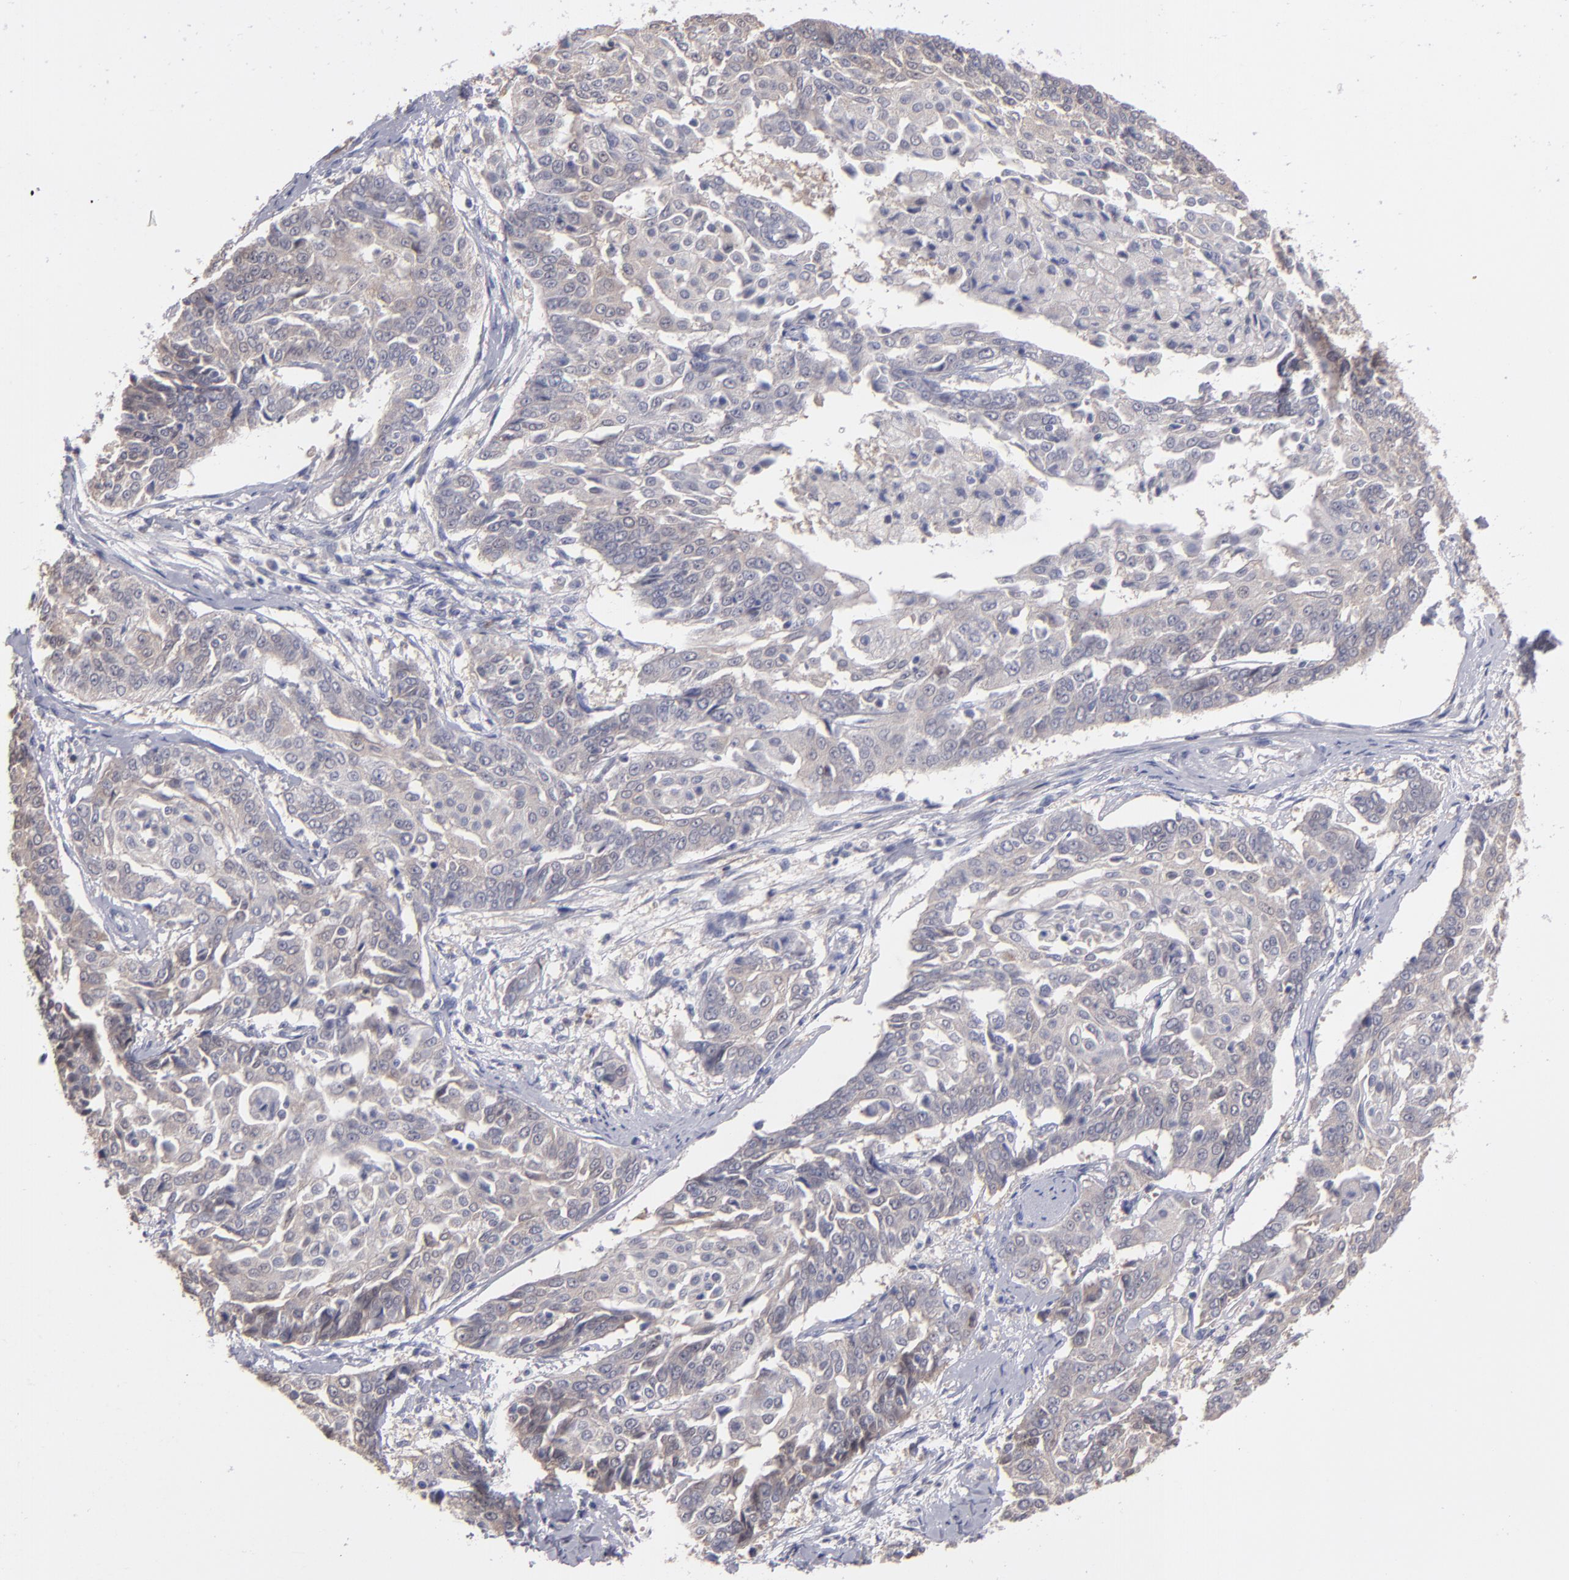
{"staining": {"intensity": "weak", "quantity": "25%-75%", "location": "cytoplasmic/membranous"}, "tissue": "cervical cancer", "cell_type": "Tumor cells", "image_type": "cancer", "snomed": [{"axis": "morphology", "description": "Squamous cell carcinoma, NOS"}, {"axis": "topography", "description": "Cervix"}], "caption": "The immunohistochemical stain shows weak cytoplasmic/membranous staining in tumor cells of squamous cell carcinoma (cervical) tissue.", "gene": "ITIH4", "patient": {"sex": "female", "age": 64}}